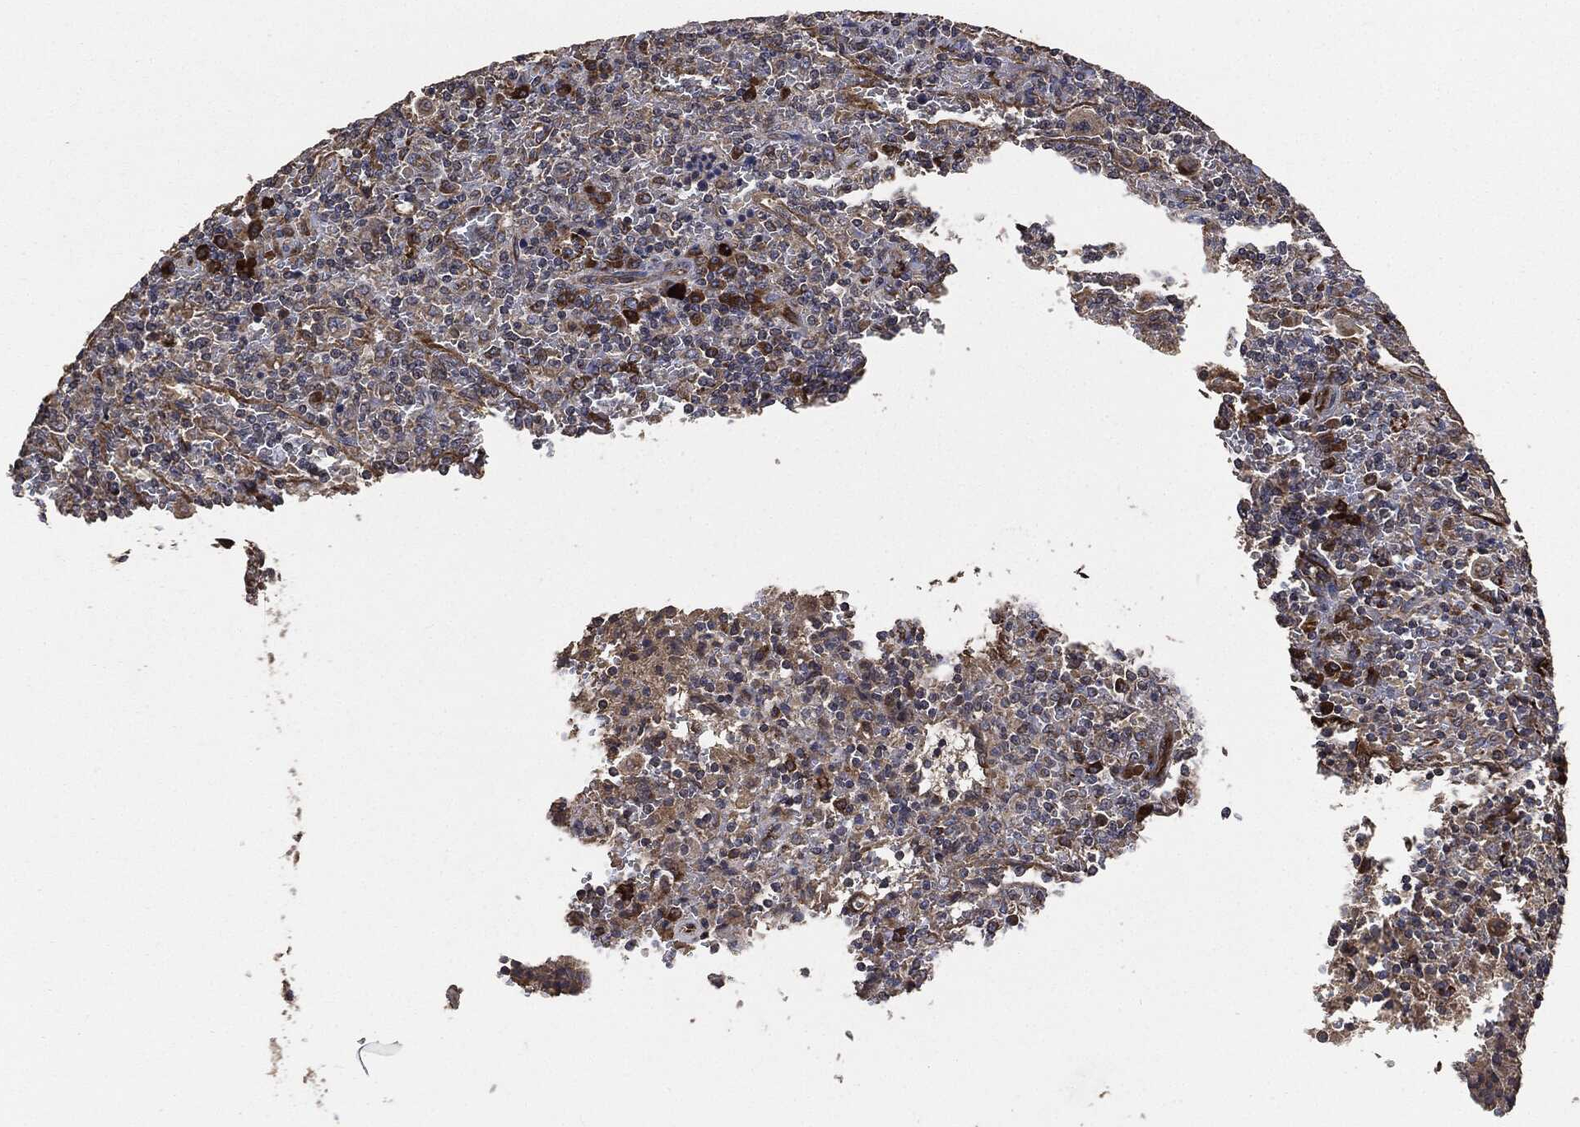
{"staining": {"intensity": "strong", "quantity": "<25%", "location": "cytoplasmic/membranous"}, "tissue": "lymphoma", "cell_type": "Tumor cells", "image_type": "cancer", "snomed": [{"axis": "morphology", "description": "Malignant lymphoma, non-Hodgkin's type, Low grade"}, {"axis": "topography", "description": "Spleen"}], "caption": "A high-resolution micrograph shows IHC staining of lymphoma, which reveals strong cytoplasmic/membranous expression in approximately <25% of tumor cells. (DAB IHC with brightfield microscopy, high magnification).", "gene": "STK3", "patient": {"sex": "male", "age": 62}}